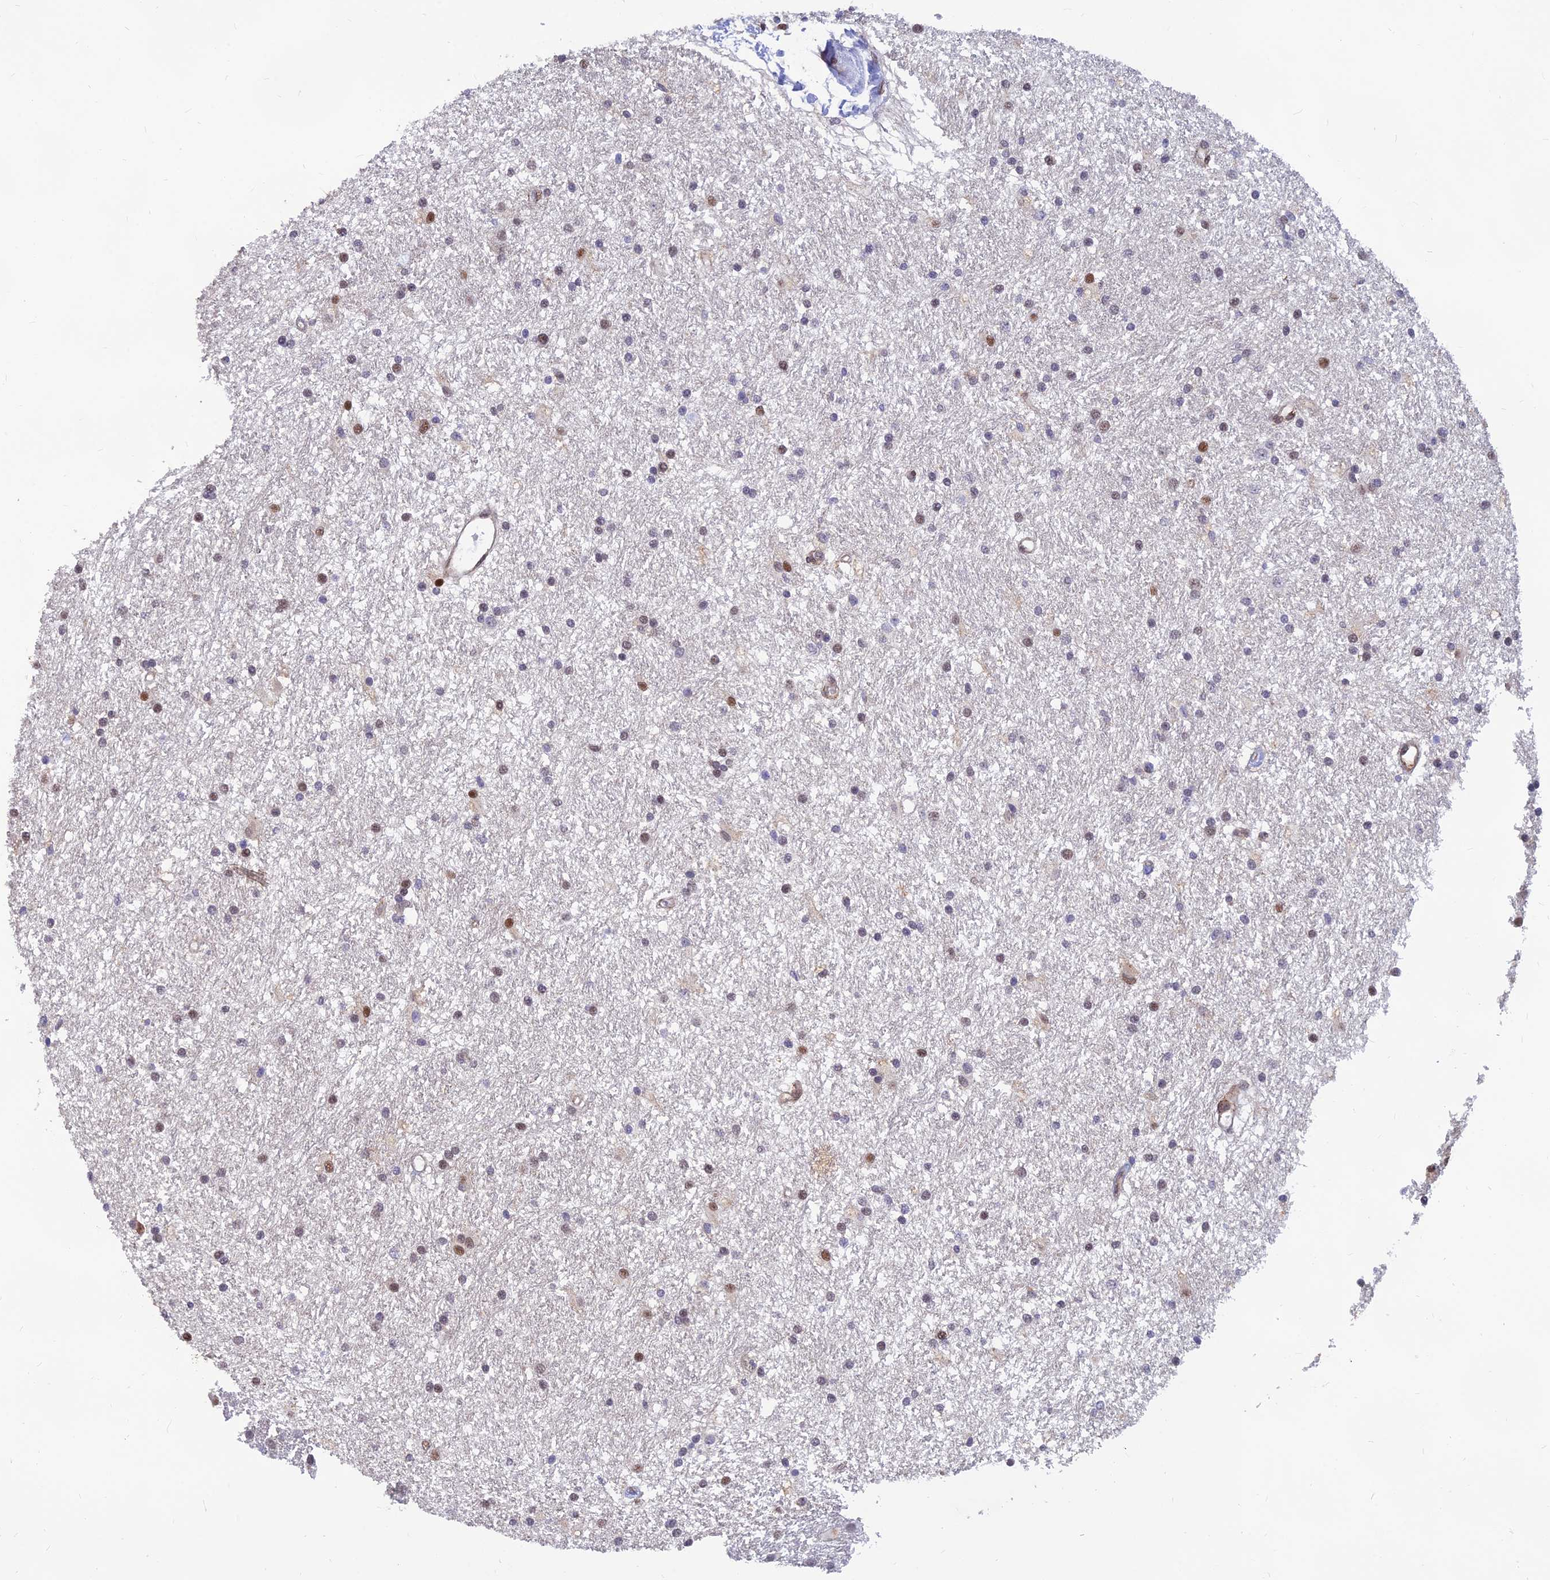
{"staining": {"intensity": "moderate", "quantity": "<25%", "location": "nuclear"}, "tissue": "glioma", "cell_type": "Tumor cells", "image_type": "cancer", "snomed": [{"axis": "morphology", "description": "Glioma, malignant, High grade"}, {"axis": "topography", "description": "Brain"}], "caption": "About <25% of tumor cells in glioma demonstrate moderate nuclear protein expression as visualized by brown immunohistochemical staining.", "gene": "CLK4", "patient": {"sex": "male", "age": 77}}